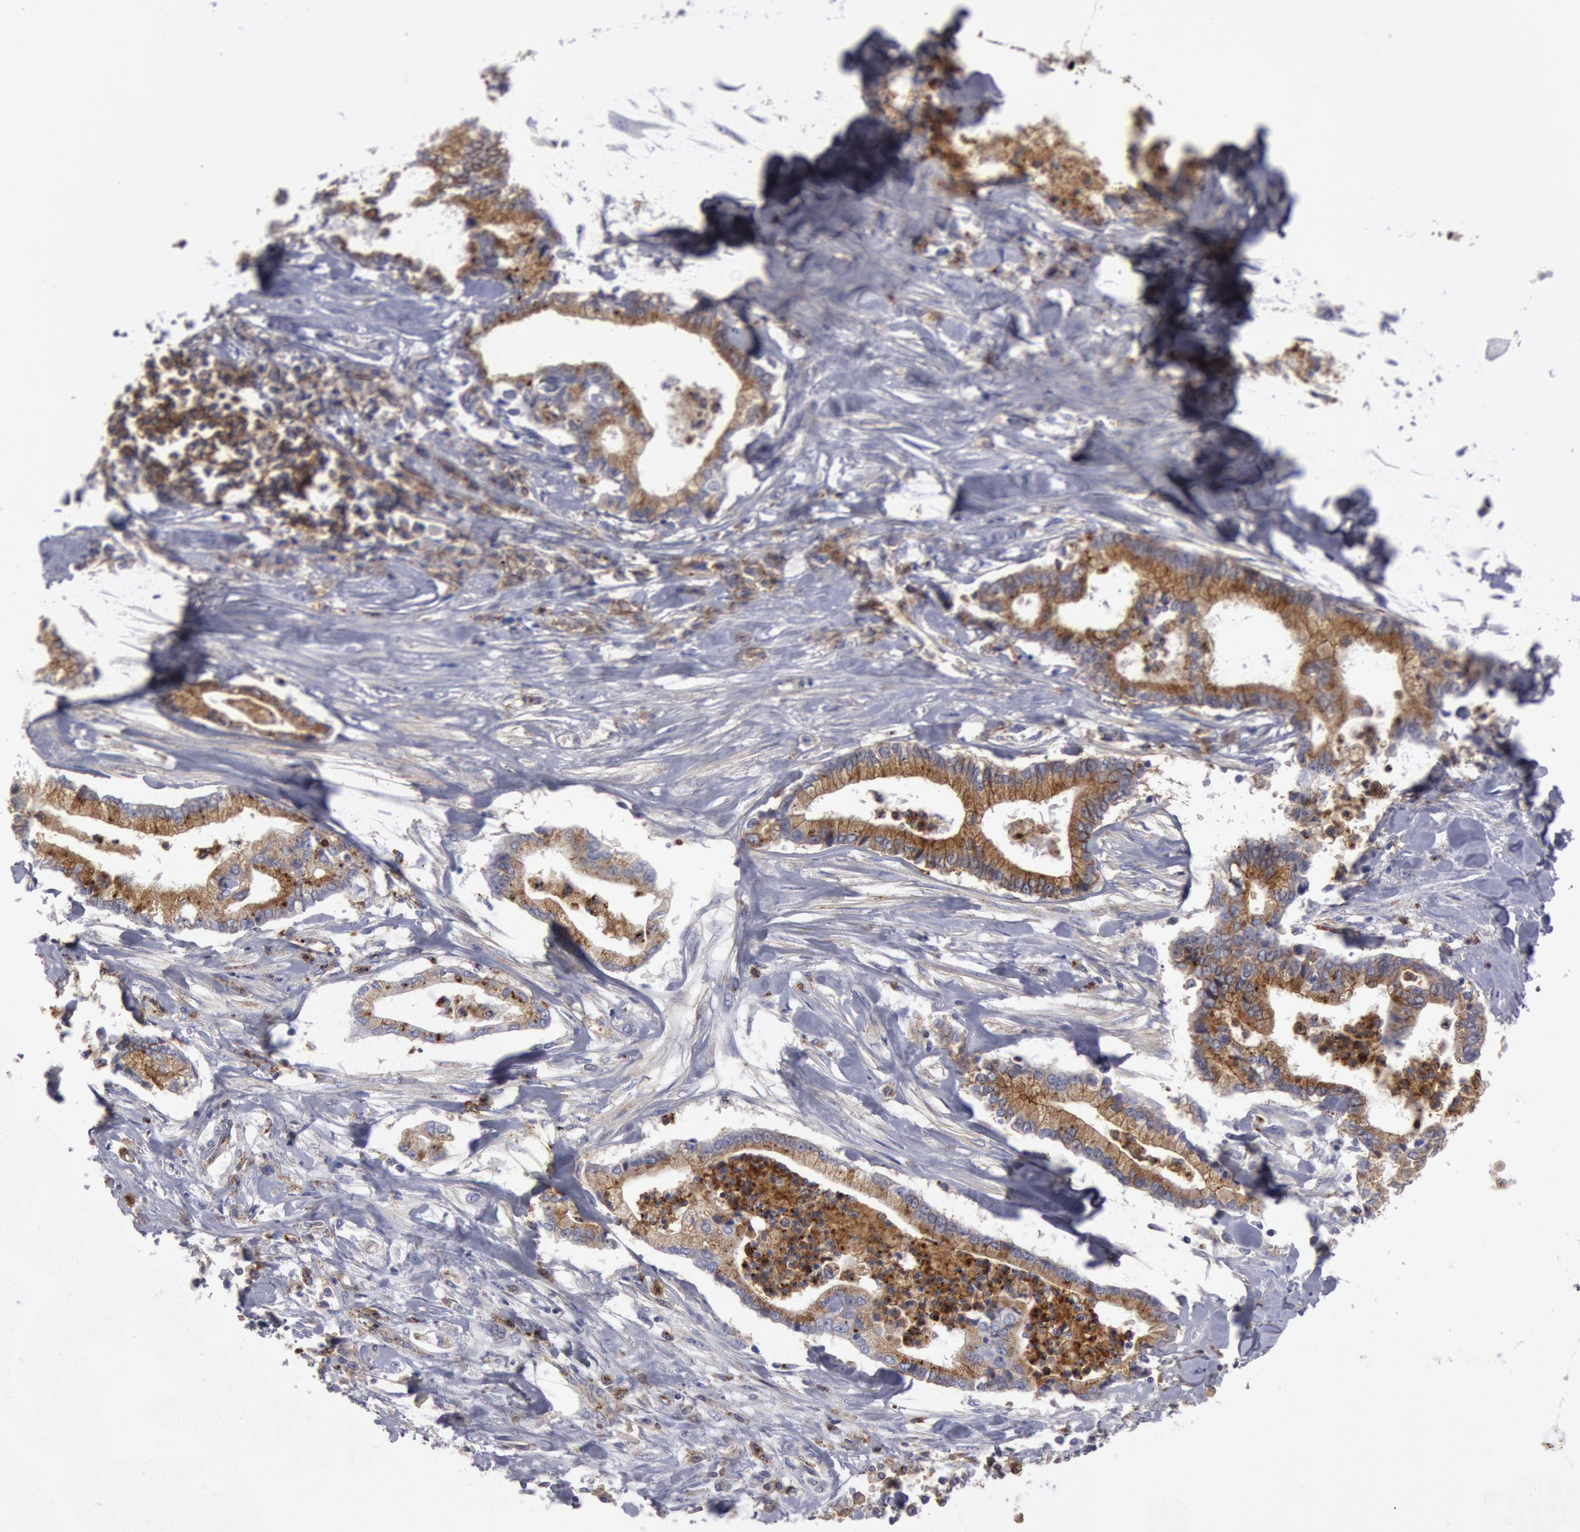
{"staining": {"intensity": "weak", "quantity": "25%-75%", "location": "cytoplasmic/membranous"}, "tissue": "liver cancer", "cell_type": "Tumor cells", "image_type": "cancer", "snomed": [{"axis": "morphology", "description": "Cholangiocarcinoma"}, {"axis": "topography", "description": "Liver"}], "caption": "Immunohistochemical staining of human liver cancer (cholangiocarcinoma) exhibits low levels of weak cytoplasmic/membranous expression in approximately 25%-75% of tumor cells.", "gene": "FLOT1", "patient": {"sex": "male", "age": 57}}